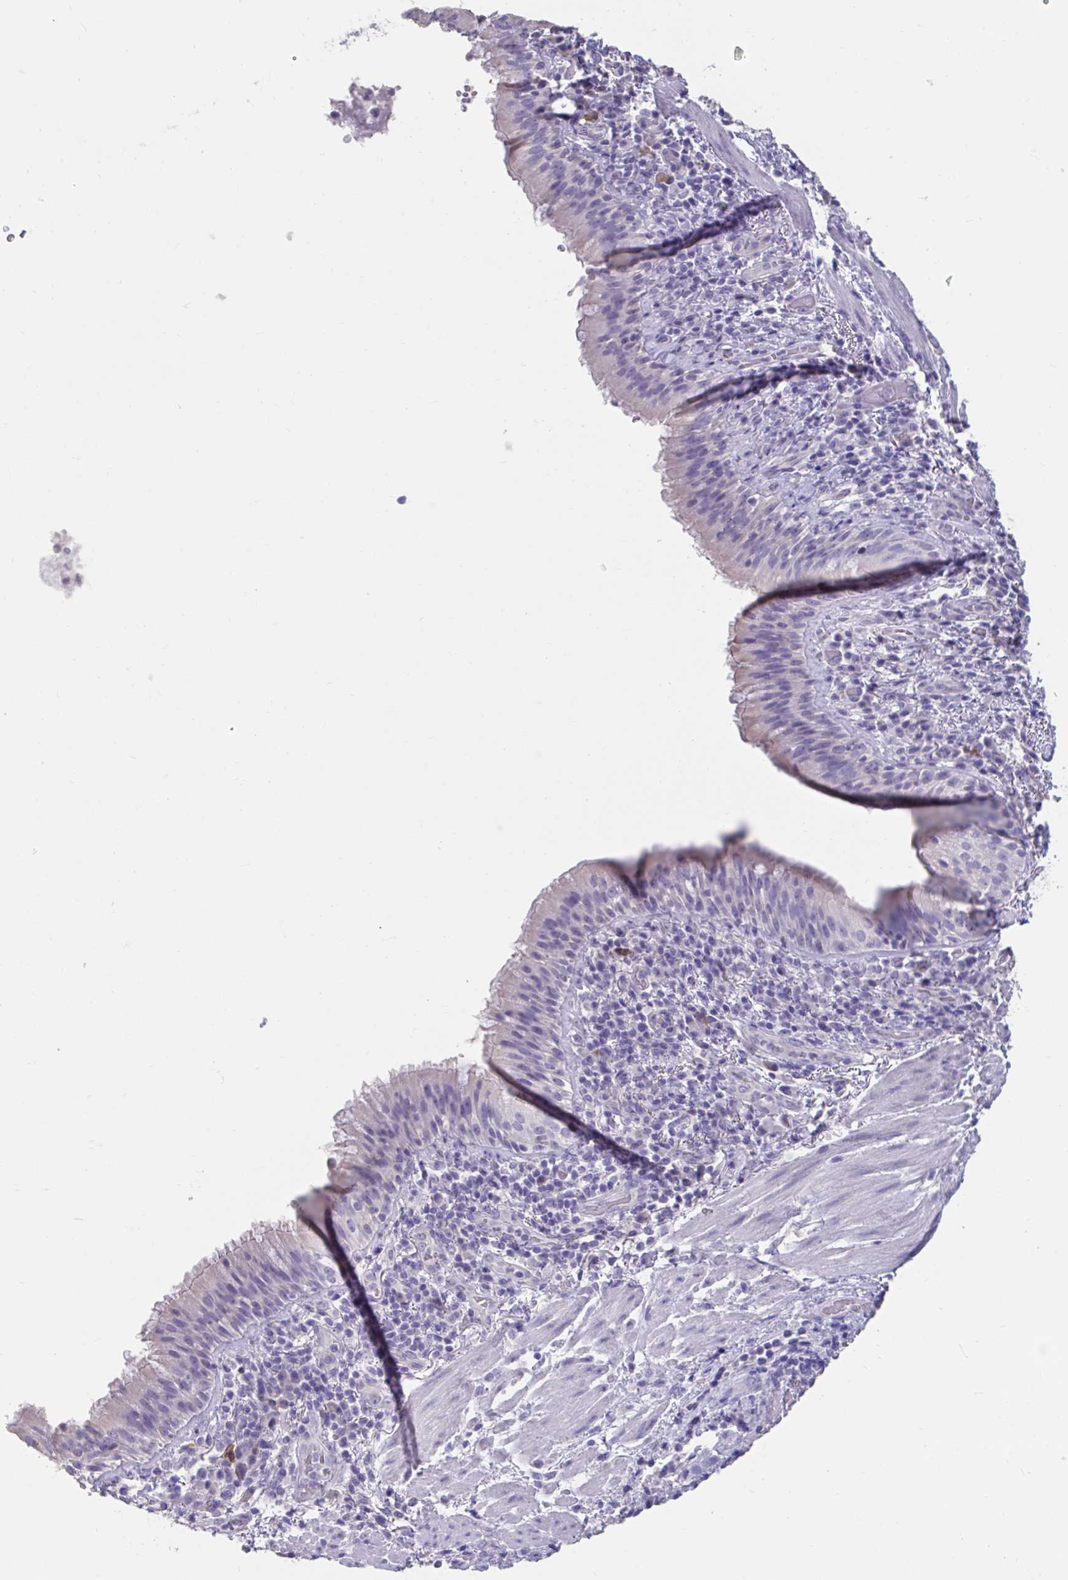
{"staining": {"intensity": "negative", "quantity": "none", "location": "none"}, "tissue": "bronchus", "cell_type": "Respiratory epithelial cells", "image_type": "normal", "snomed": [{"axis": "morphology", "description": "Normal tissue, NOS"}, {"axis": "topography", "description": "Cartilage tissue"}, {"axis": "topography", "description": "Bronchus"}], "caption": "Immunohistochemistry (IHC) image of benign bronchus: human bronchus stained with DAB (3,3'-diaminobenzidine) shows no significant protein expression in respiratory epithelial cells. (Brightfield microscopy of DAB IHC at high magnification).", "gene": "GPR162", "patient": {"sex": "male", "age": 56}}